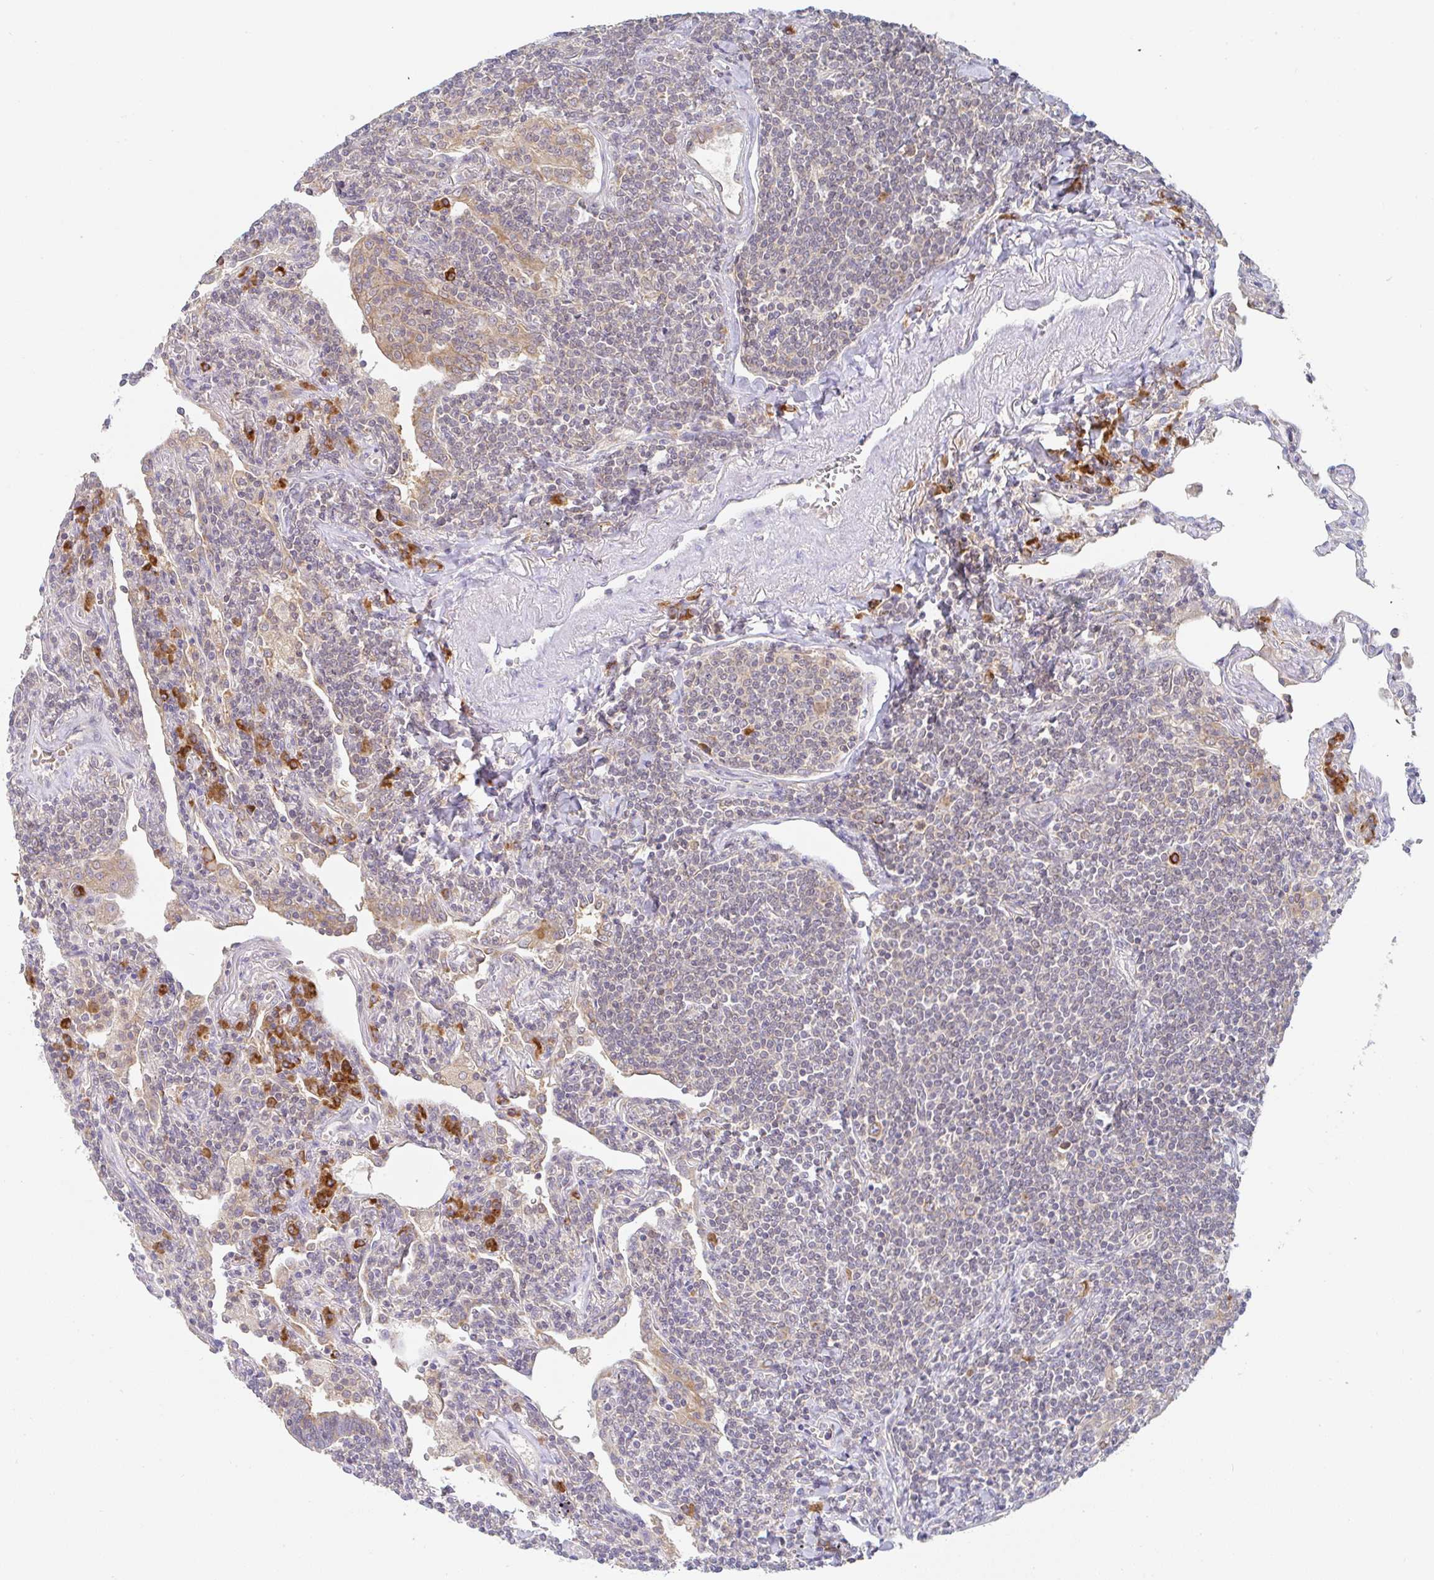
{"staining": {"intensity": "weak", "quantity": "<25%", "location": "cytoplasmic/membranous"}, "tissue": "lymphoma", "cell_type": "Tumor cells", "image_type": "cancer", "snomed": [{"axis": "morphology", "description": "Malignant lymphoma, non-Hodgkin's type, Low grade"}, {"axis": "topography", "description": "Lung"}], "caption": "Immunohistochemistry (IHC) histopathology image of lymphoma stained for a protein (brown), which displays no positivity in tumor cells.", "gene": "DERL2", "patient": {"sex": "female", "age": 71}}